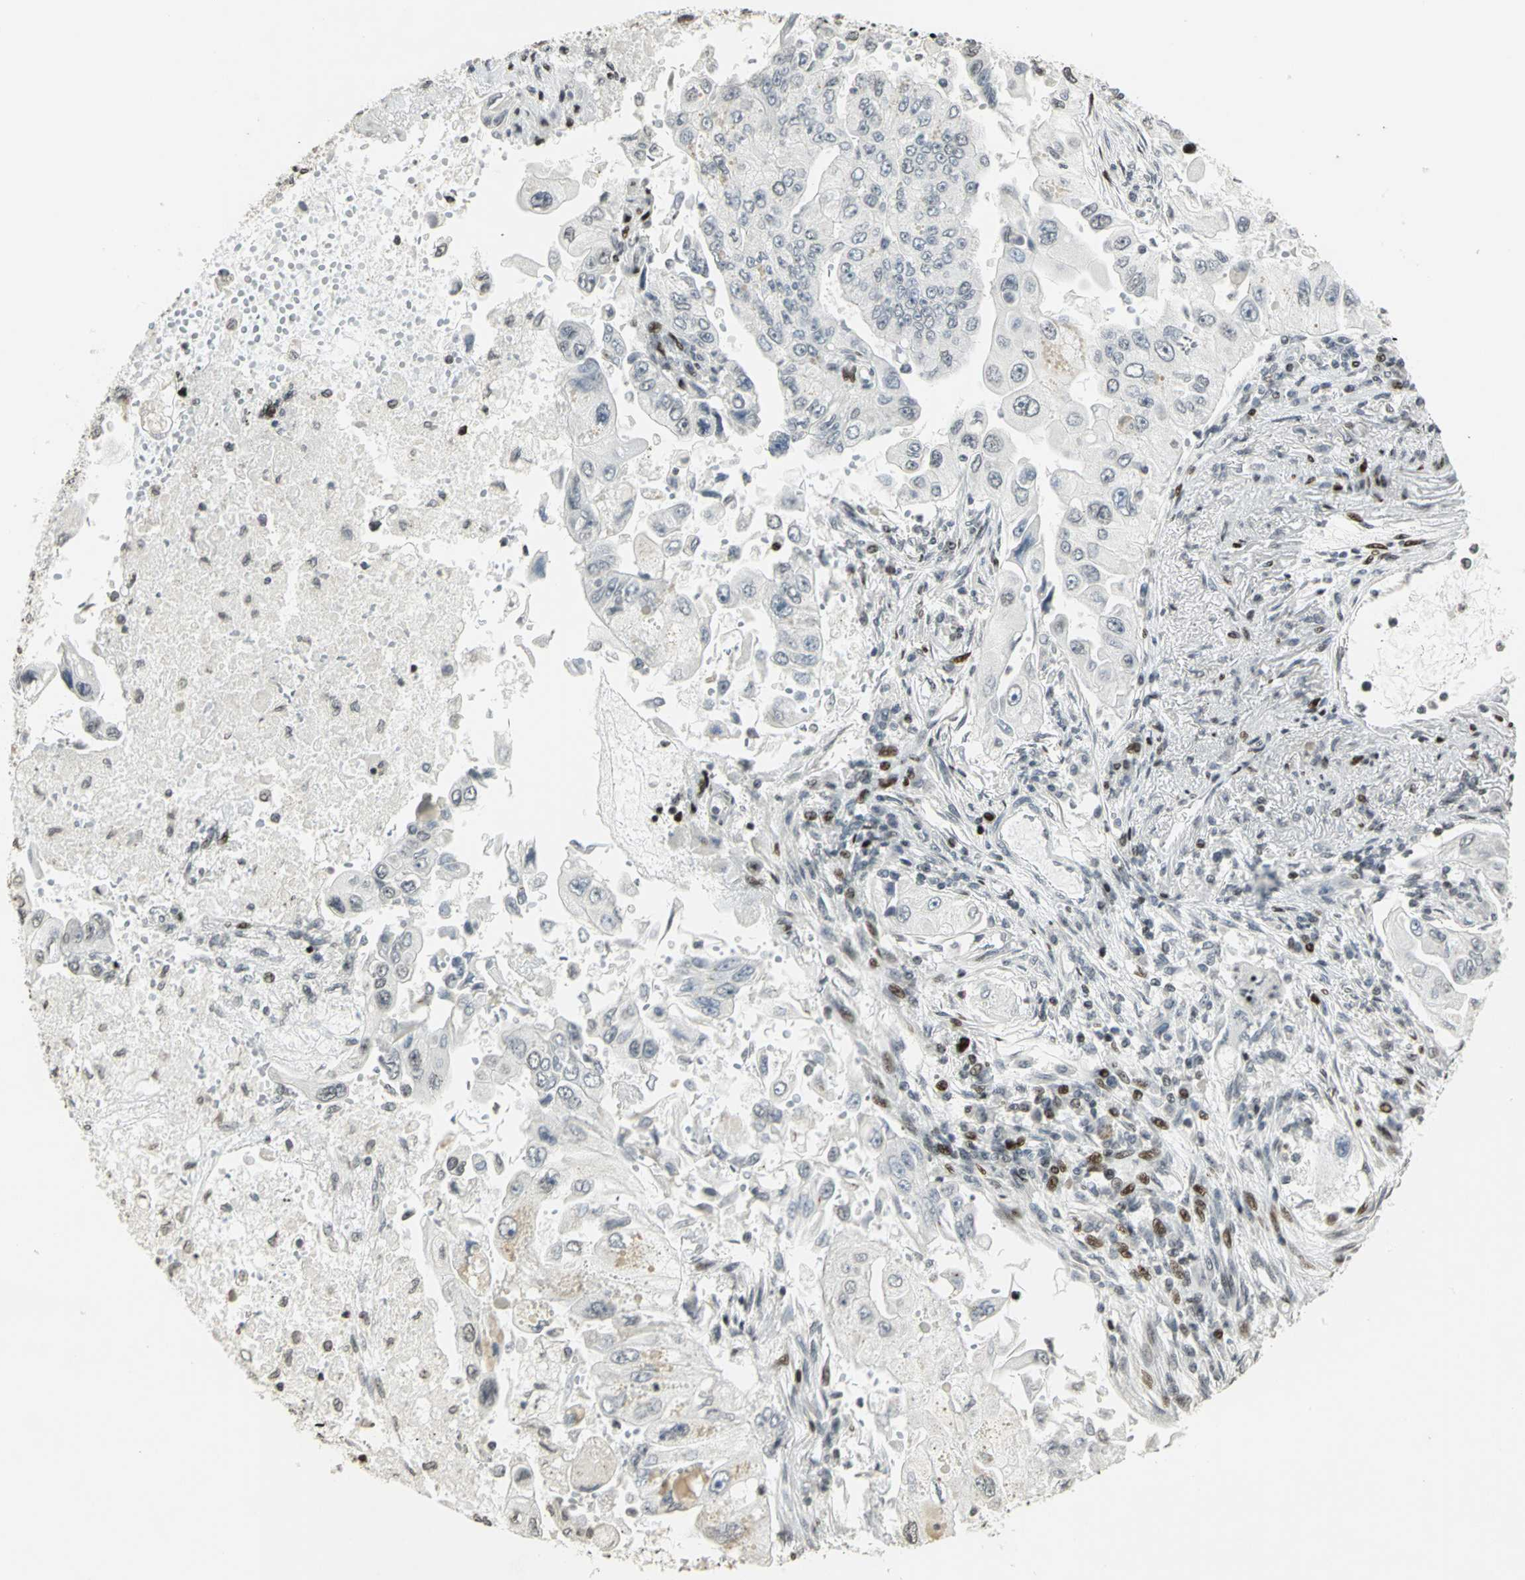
{"staining": {"intensity": "negative", "quantity": "none", "location": "none"}, "tissue": "lung cancer", "cell_type": "Tumor cells", "image_type": "cancer", "snomed": [{"axis": "morphology", "description": "Adenocarcinoma, NOS"}, {"axis": "topography", "description": "Lung"}], "caption": "High magnification brightfield microscopy of lung cancer stained with DAB (brown) and counterstained with hematoxylin (blue): tumor cells show no significant positivity. (Stains: DAB immunohistochemistry (IHC) with hematoxylin counter stain, Microscopy: brightfield microscopy at high magnification).", "gene": "KDM1A", "patient": {"sex": "male", "age": 84}}